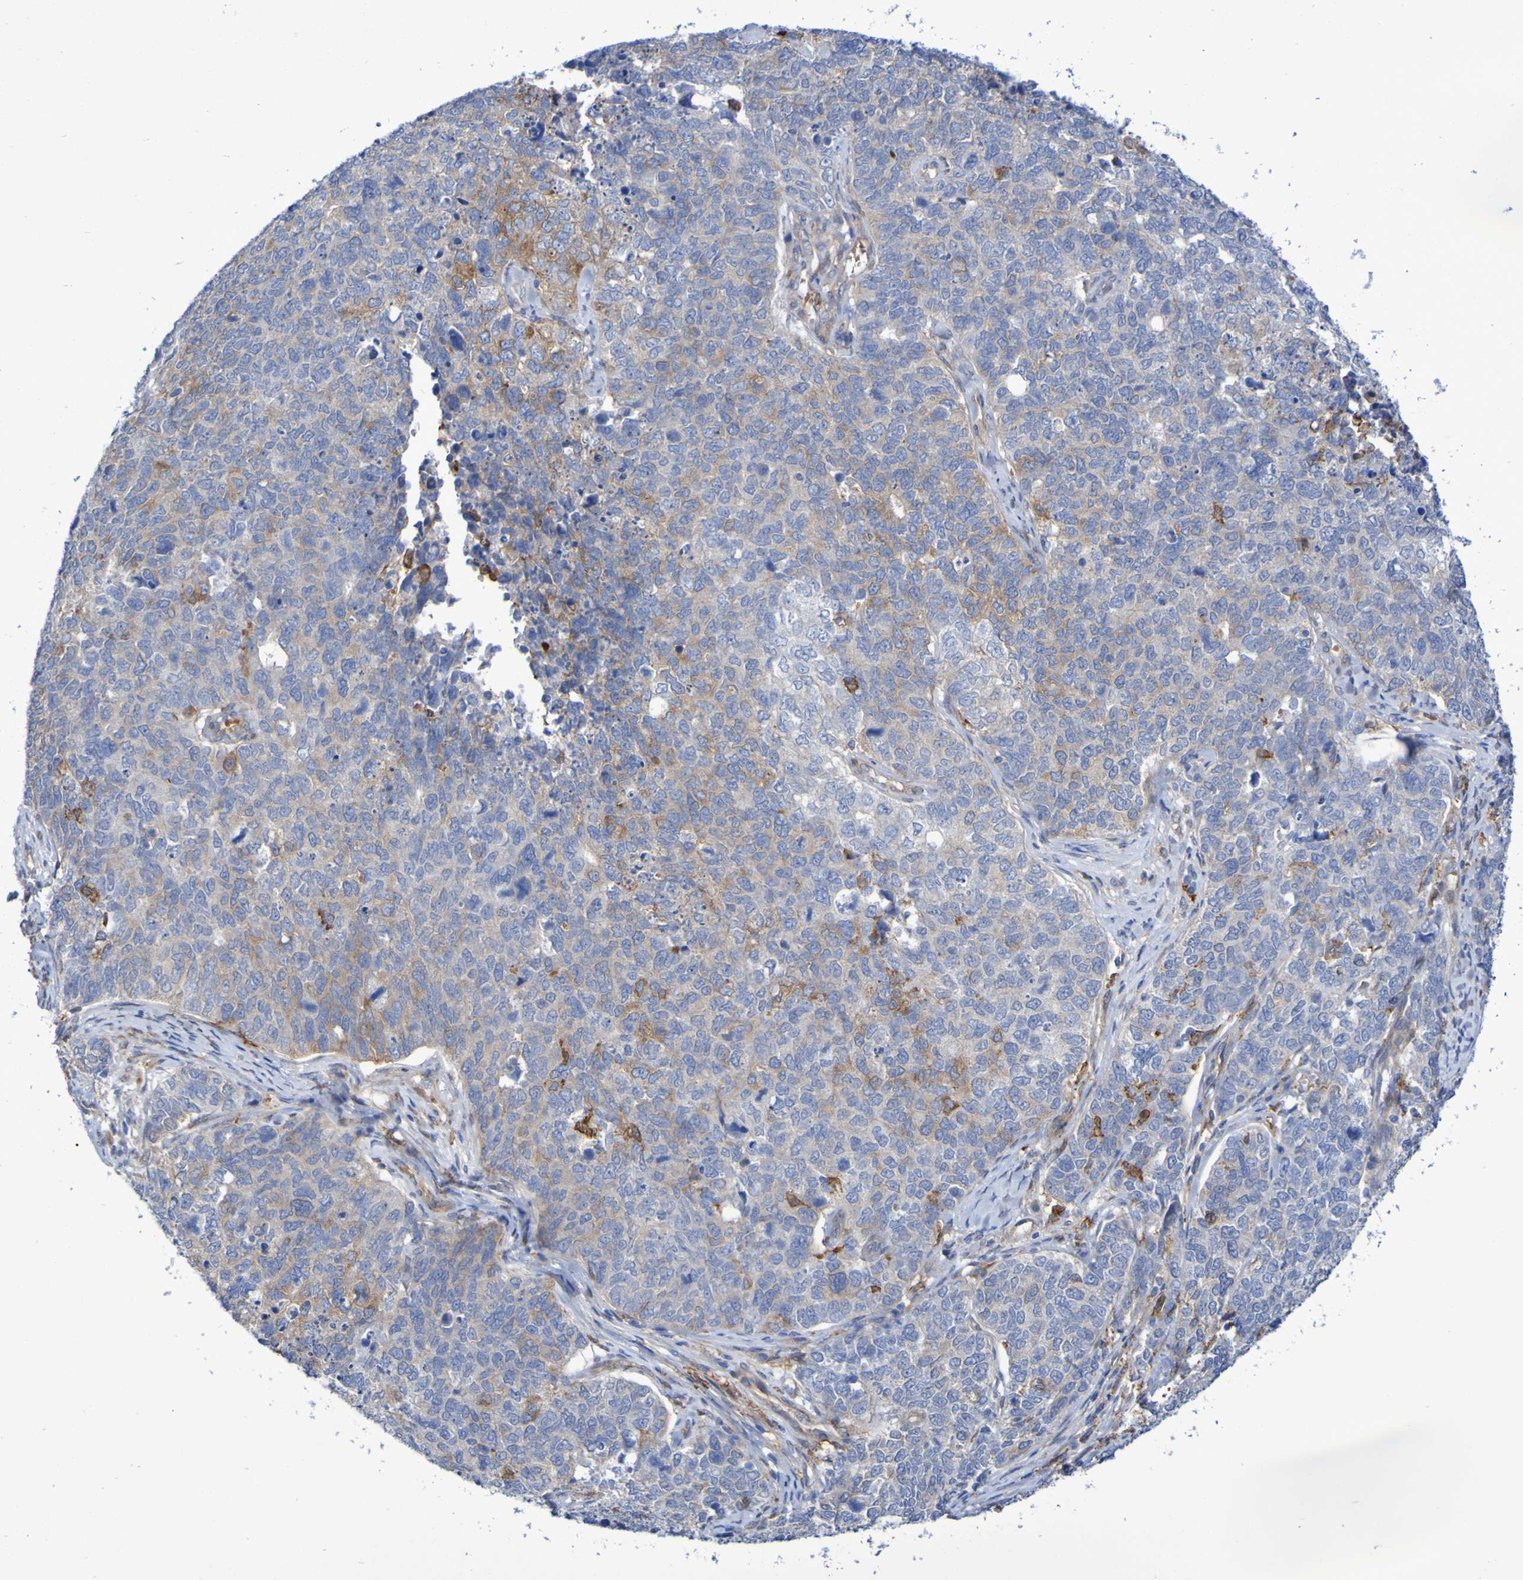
{"staining": {"intensity": "moderate", "quantity": "<25%", "location": "cytoplasmic/membranous"}, "tissue": "cervical cancer", "cell_type": "Tumor cells", "image_type": "cancer", "snomed": [{"axis": "morphology", "description": "Squamous cell carcinoma, NOS"}, {"axis": "topography", "description": "Cervix"}], "caption": "Protein staining of squamous cell carcinoma (cervical) tissue displays moderate cytoplasmic/membranous expression in approximately <25% of tumor cells.", "gene": "SCRG1", "patient": {"sex": "female", "age": 63}}